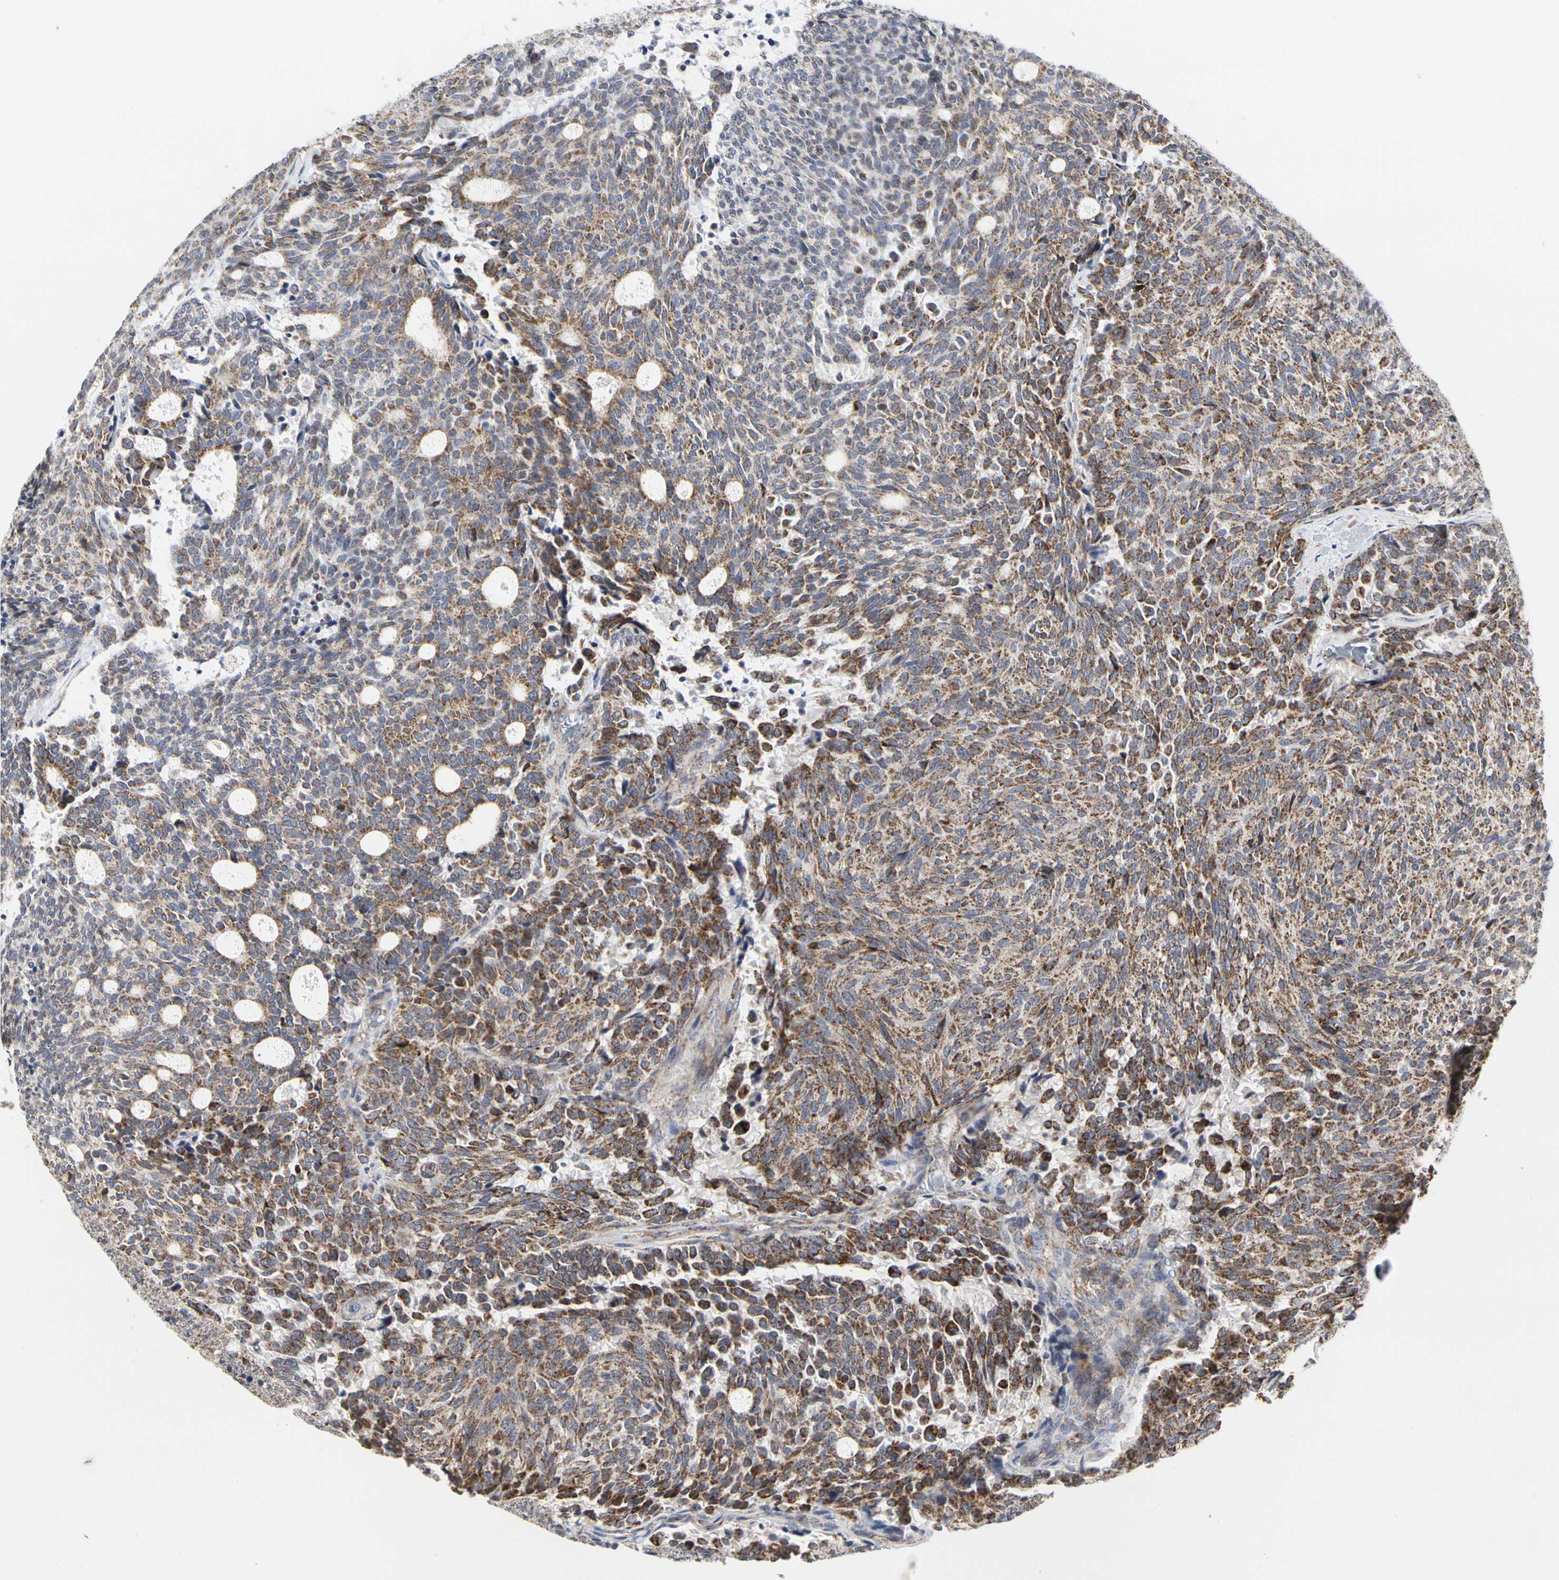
{"staining": {"intensity": "moderate", "quantity": "25%-75%", "location": "cytoplasmic/membranous"}, "tissue": "carcinoid", "cell_type": "Tumor cells", "image_type": "cancer", "snomed": [{"axis": "morphology", "description": "Carcinoid, malignant, NOS"}, {"axis": "topography", "description": "Pancreas"}], "caption": "Immunohistochemical staining of human carcinoid (malignant) demonstrates medium levels of moderate cytoplasmic/membranous positivity in approximately 25%-75% of tumor cells. (brown staining indicates protein expression, while blue staining denotes nuclei).", "gene": "TSKU", "patient": {"sex": "female", "age": 54}}